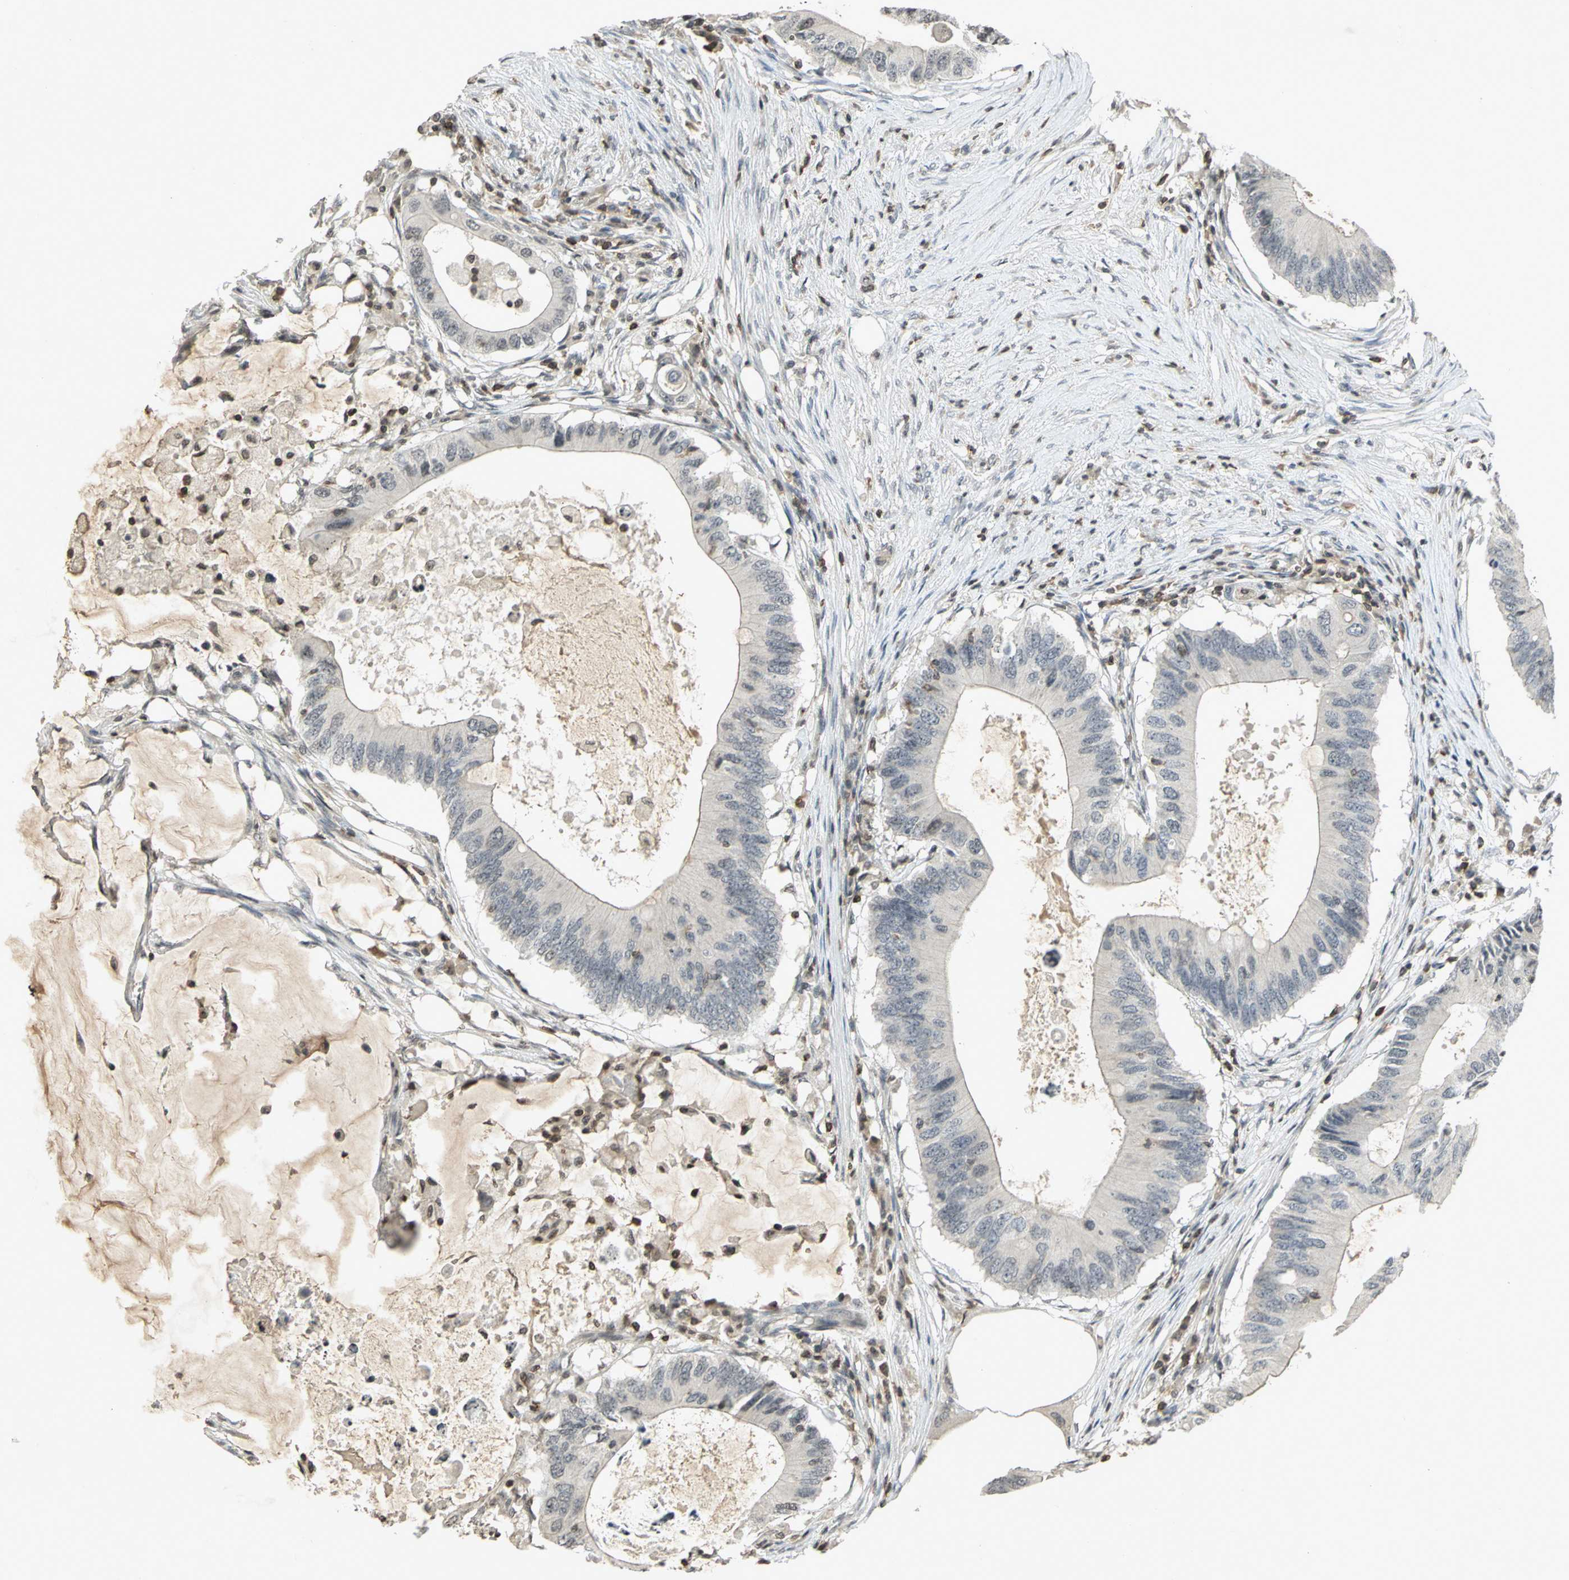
{"staining": {"intensity": "negative", "quantity": "none", "location": "none"}, "tissue": "colorectal cancer", "cell_type": "Tumor cells", "image_type": "cancer", "snomed": [{"axis": "morphology", "description": "Adenocarcinoma, NOS"}, {"axis": "topography", "description": "Colon"}], "caption": "Immunohistochemistry histopathology image of neoplastic tissue: human colorectal cancer stained with DAB demonstrates no significant protein expression in tumor cells.", "gene": "IL16", "patient": {"sex": "male", "age": 71}}